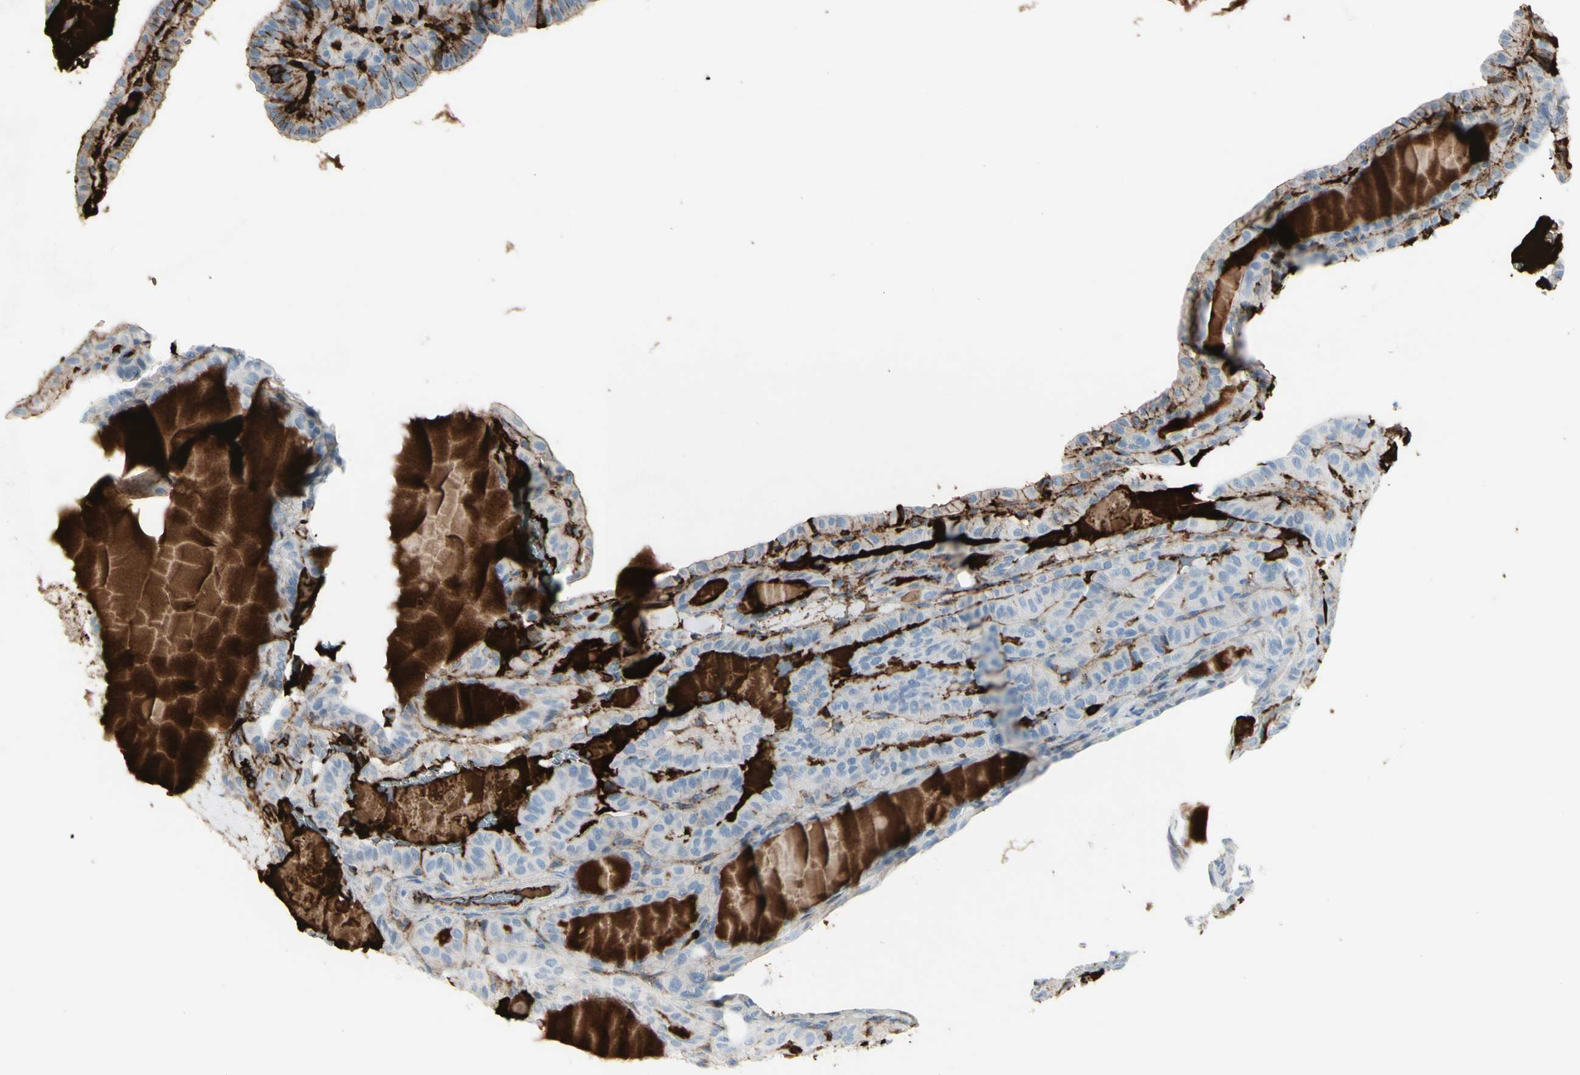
{"staining": {"intensity": "weak", "quantity": "25%-75%", "location": "cytoplasmic/membranous"}, "tissue": "thyroid cancer", "cell_type": "Tumor cells", "image_type": "cancer", "snomed": [{"axis": "morphology", "description": "Papillary adenocarcinoma, NOS"}, {"axis": "topography", "description": "Thyroid gland"}], "caption": "Weak cytoplasmic/membranous staining for a protein is appreciated in approximately 25%-75% of tumor cells of thyroid papillary adenocarcinoma using IHC.", "gene": "IGHG1", "patient": {"sex": "male", "age": 77}}